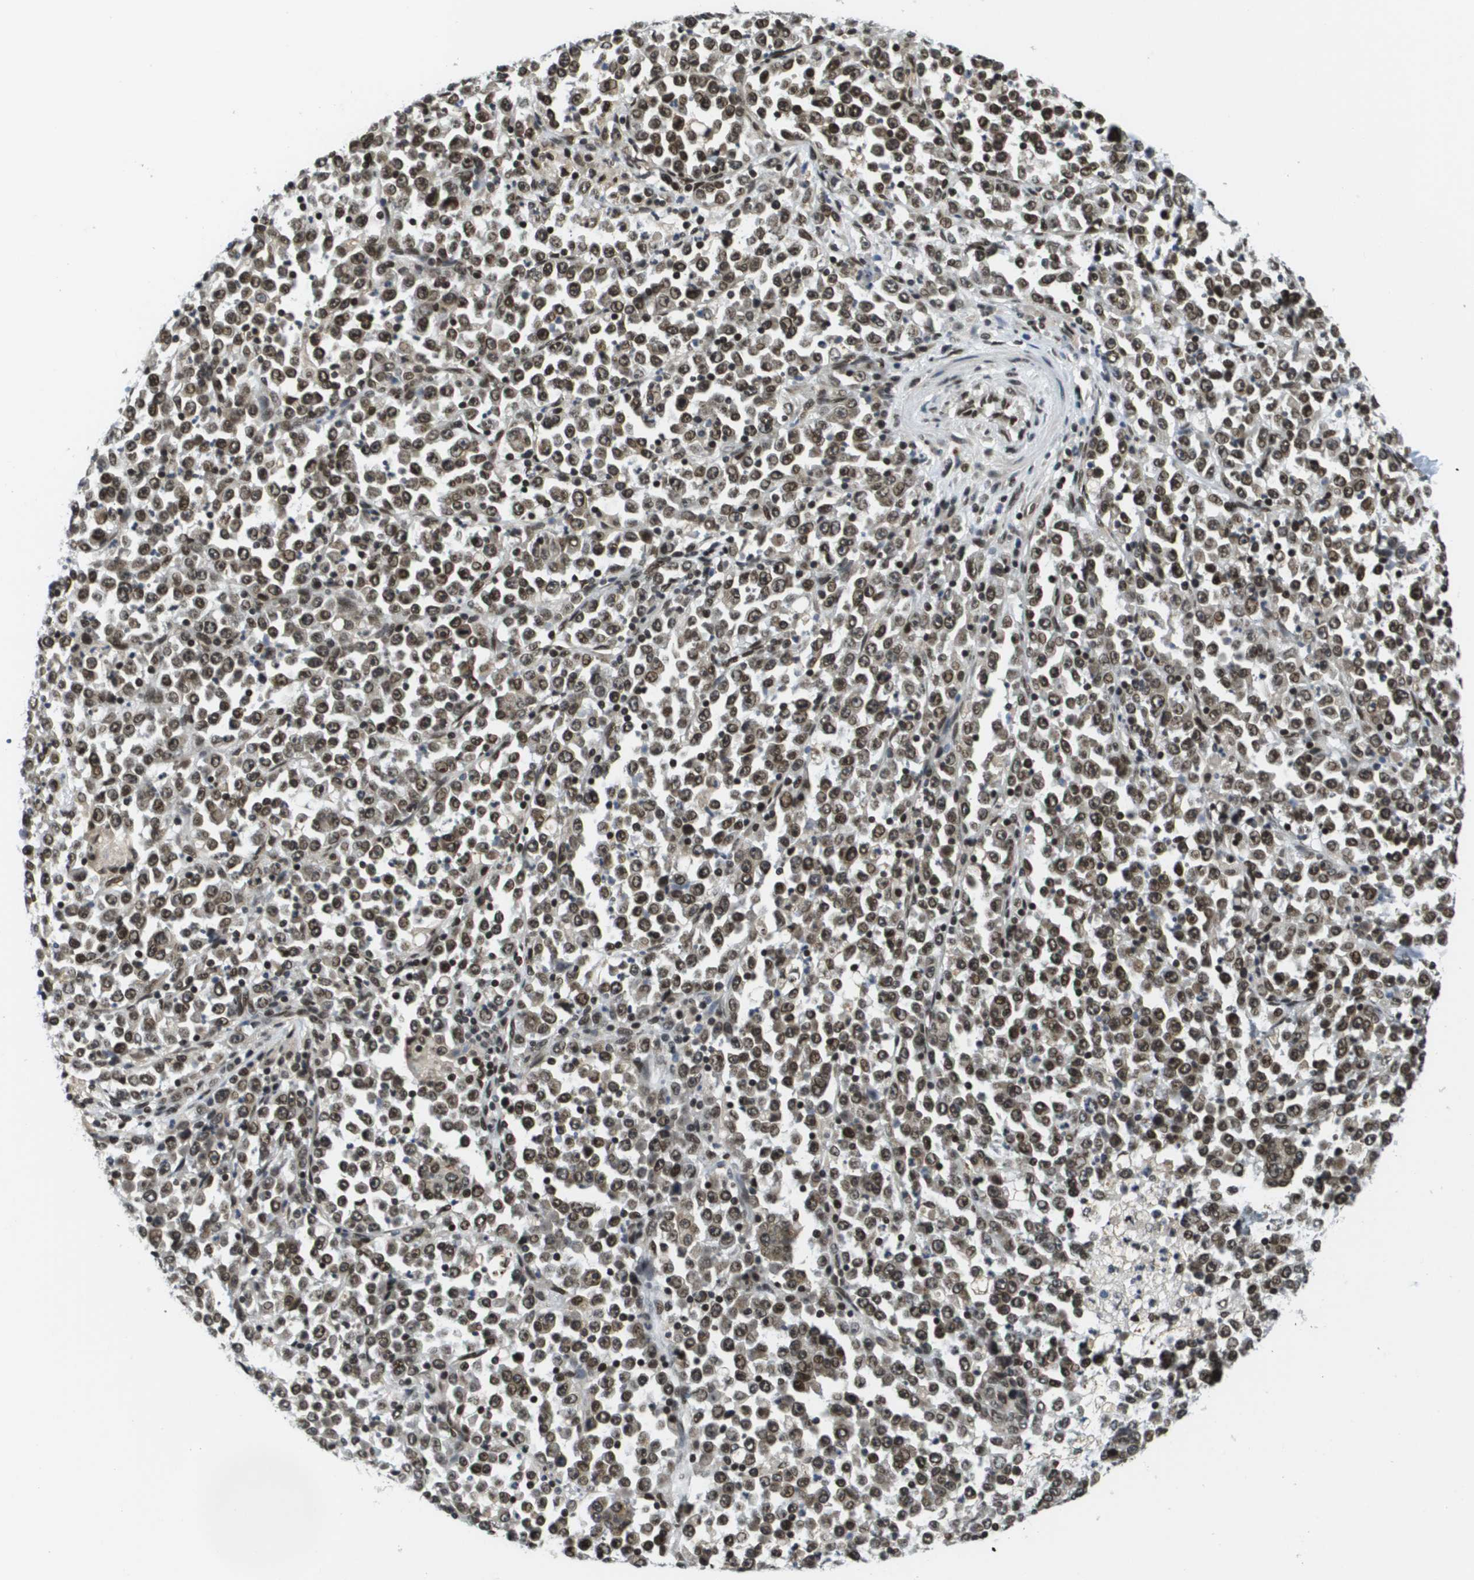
{"staining": {"intensity": "strong", "quantity": ">75%", "location": "cytoplasmic/membranous,nuclear"}, "tissue": "stomach cancer", "cell_type": "Tumor cells", "image_type": "cancer", "snomed": [{"axis": "morphology", "description": "Normal tissue, NOS"}, {"axis": "morphology", "description": "Adenocarcinoma, NOS"}, {"axis": "topography", "description": "Stomach, upper"}, {"axis": "topography", "description": "Stomach"}], "caption": "Strong cytoplasmic/membranous and nuclear staining is seen in approximately >75% of tumor cells in stomach cancer.", "gene": "RECQL4", "patient": {"sex": "male", "age": 59}}